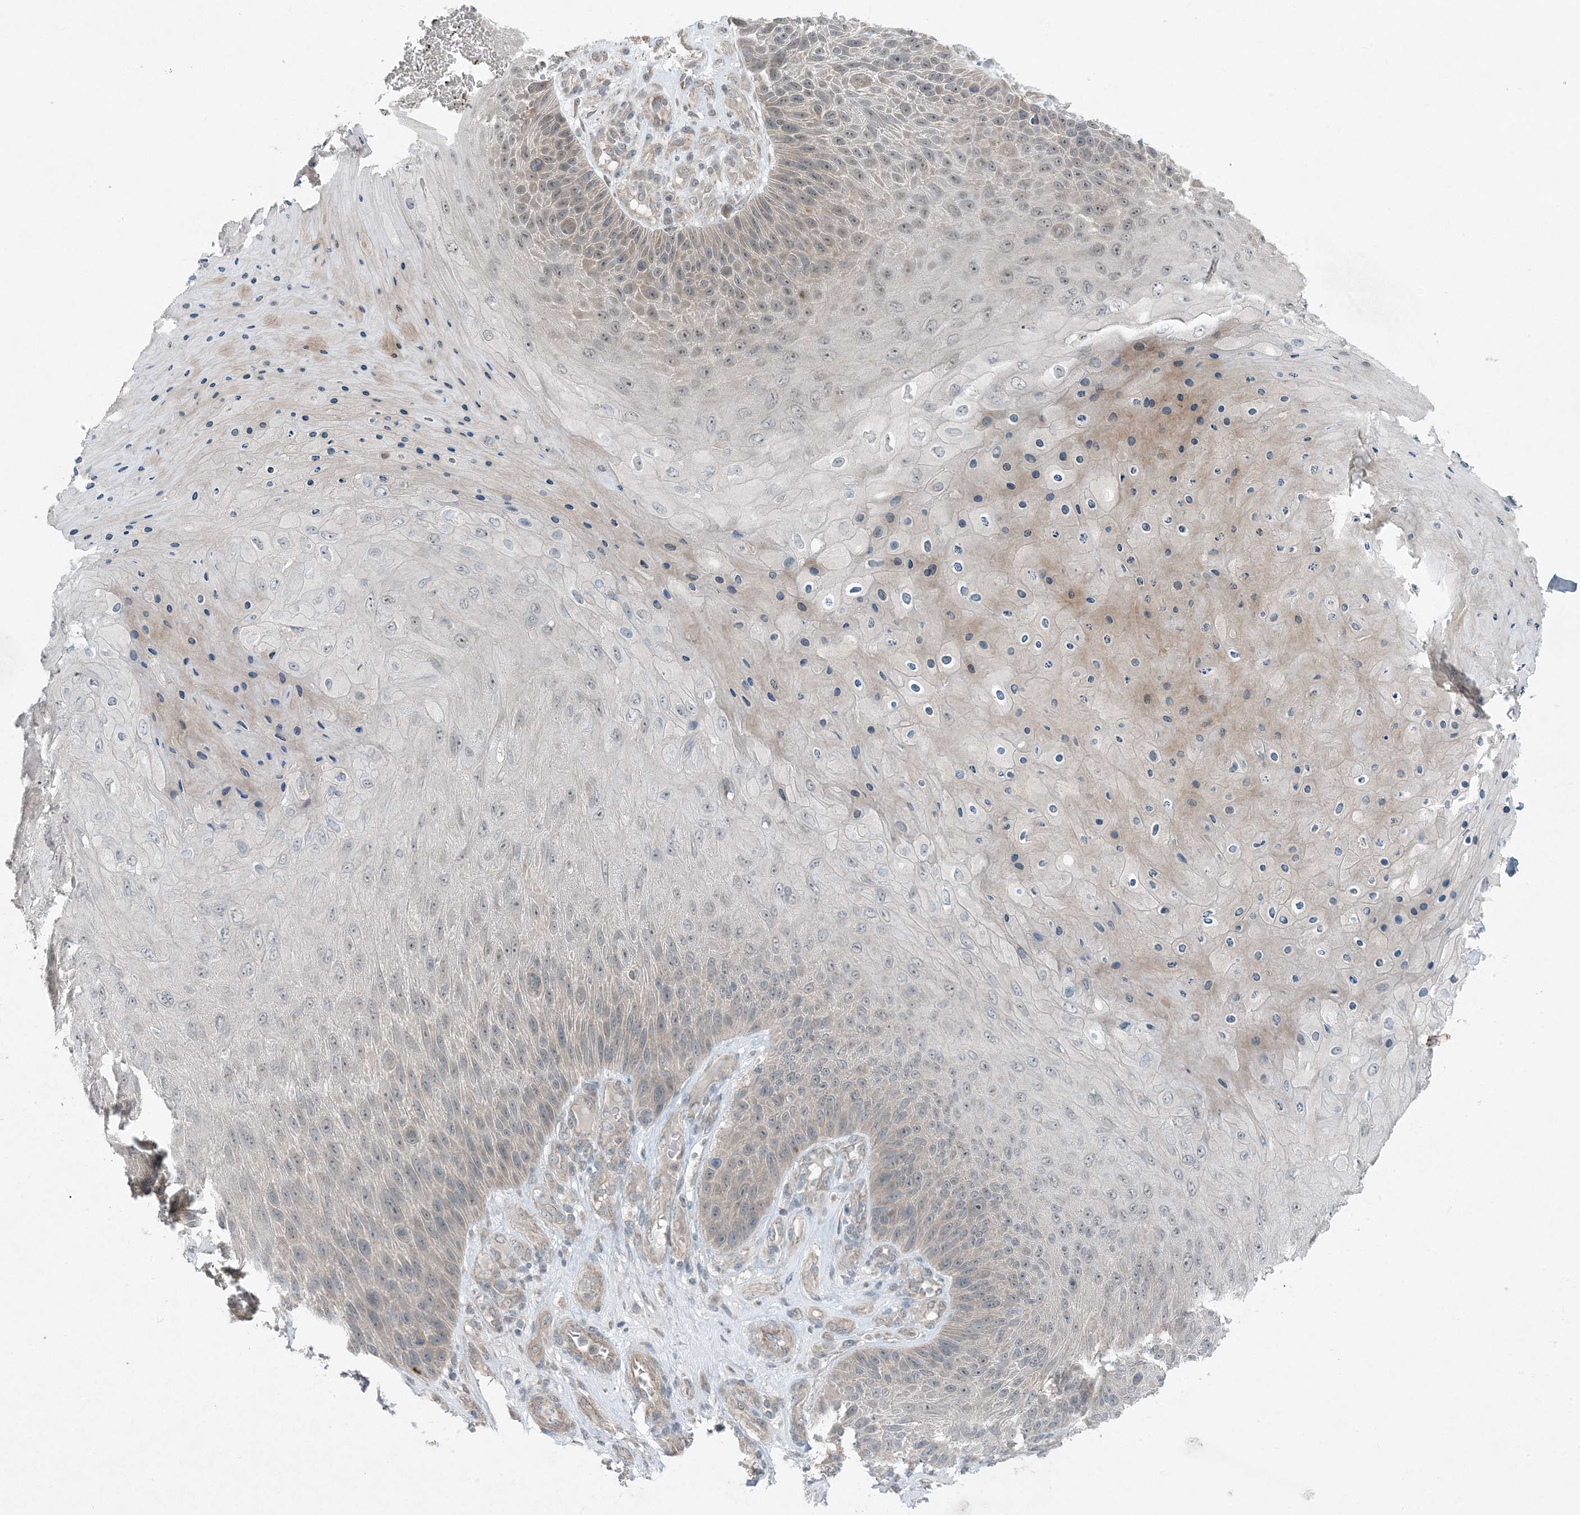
{"staining": {"intensity": "weak", "quantity": "<25%", "location": "cytoplasmic/membranous"}, "tissue": "skin cancer", "cell_type": "Tumor cells", "image_type": "cancer", "snomed": [{"axis": "morphology", "description": "Squamous cell carcinoma, NOS"}, {"axis": "topography", "description": "Skin"}], "caption": "DAB immunohistochemical staining of human skin cancer exhibits no significant staining in tumor cells. (Brightfield microscopy of DAB immunohistochemistry at high magnification).", "gene": "MITD1", "patient": {"sex": "female", "age": 88}}